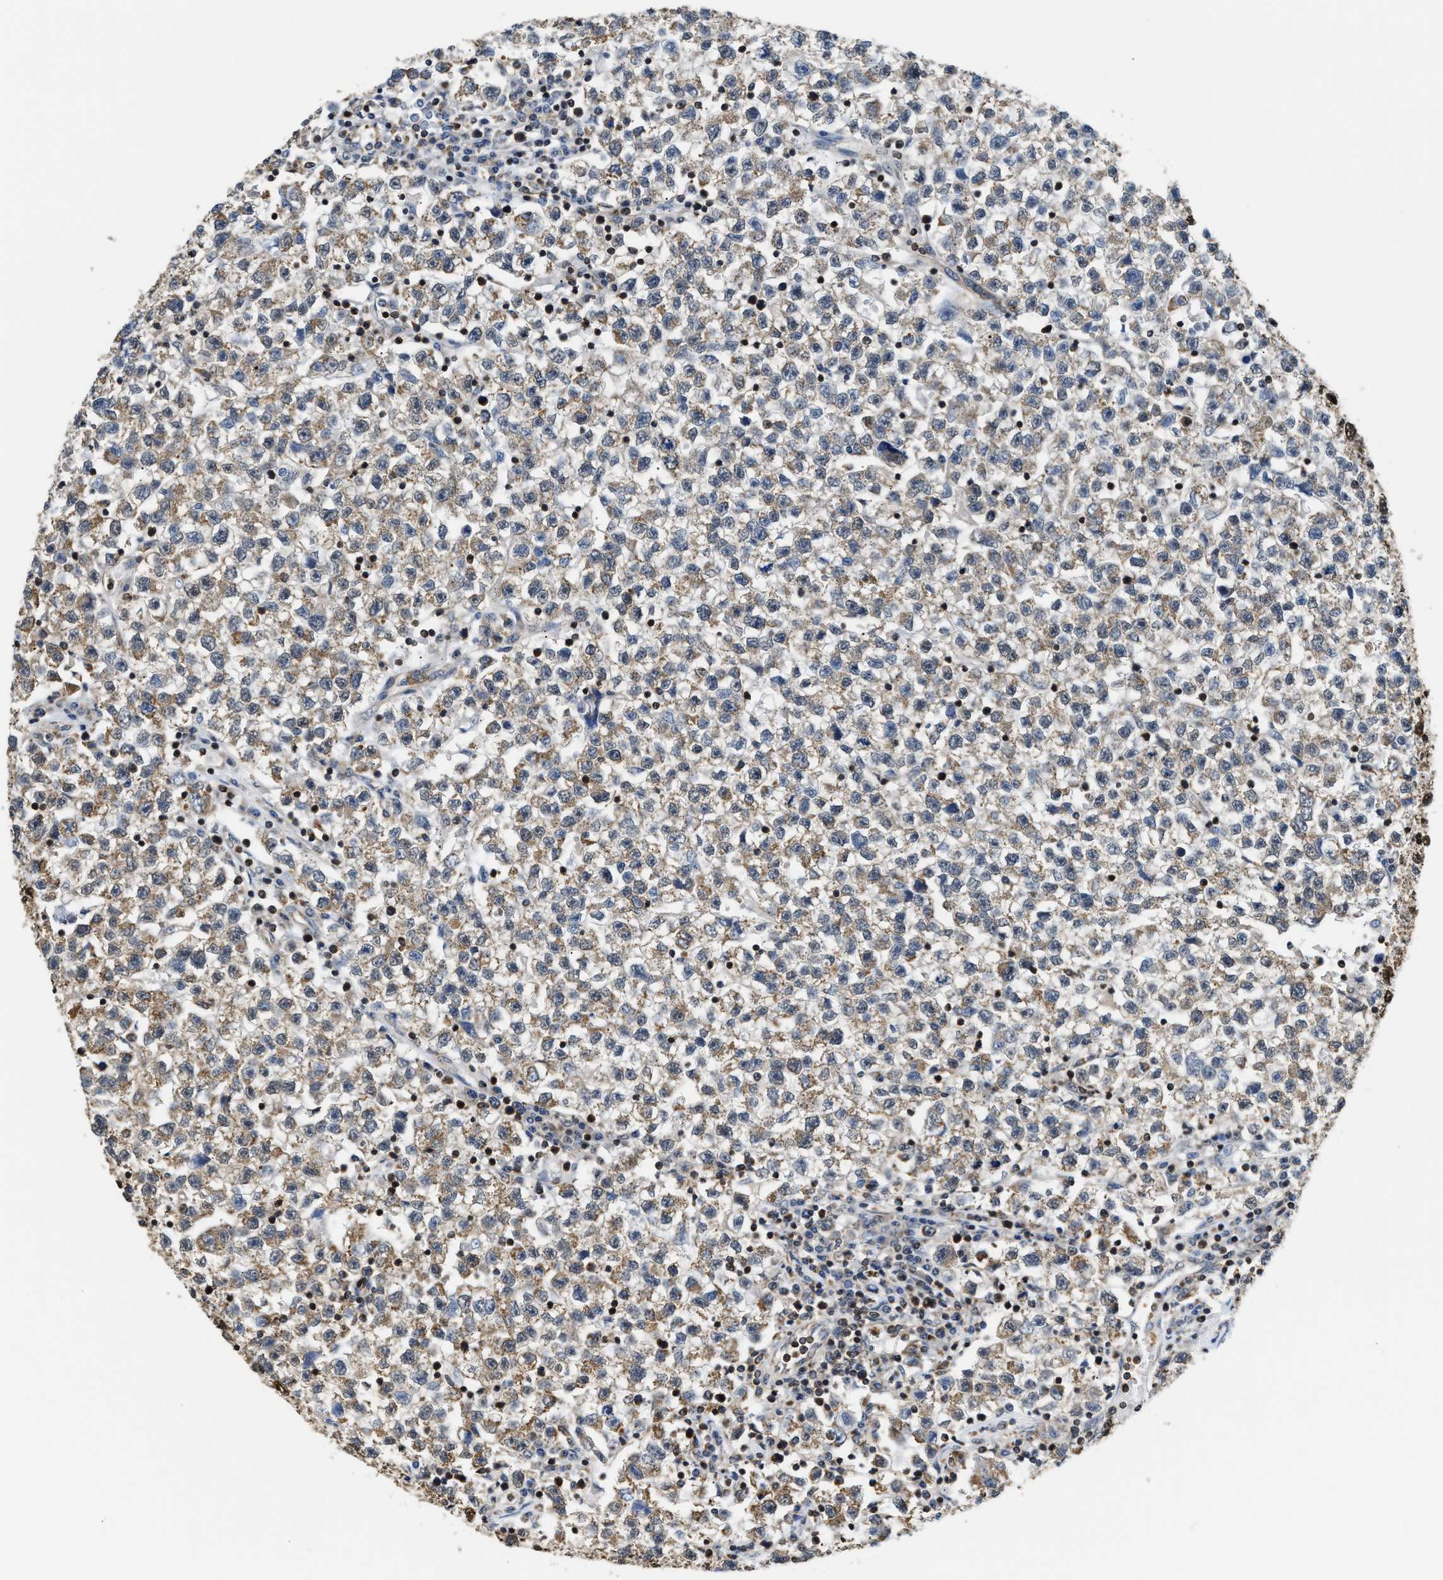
{"staining": {"intensity": "moderate", "quantity": ">75%", "location": "cytoplasmic/membranous"}, "tissue": "testis cancer", "cell_type": "Tumor cells", "image_type": "cancer", "snomed": [{"axis": "morphology", "description": "Seminoma, NOS"}, {"axis": "topography", "description": "Testis"}], "caption": "An image of human testis cancer stained for a protein shows moderate cytoplasmic/membranous brown staining in tumor cells.", "gene": "STK10", "patient": {"sex": "male", "age": 22}}